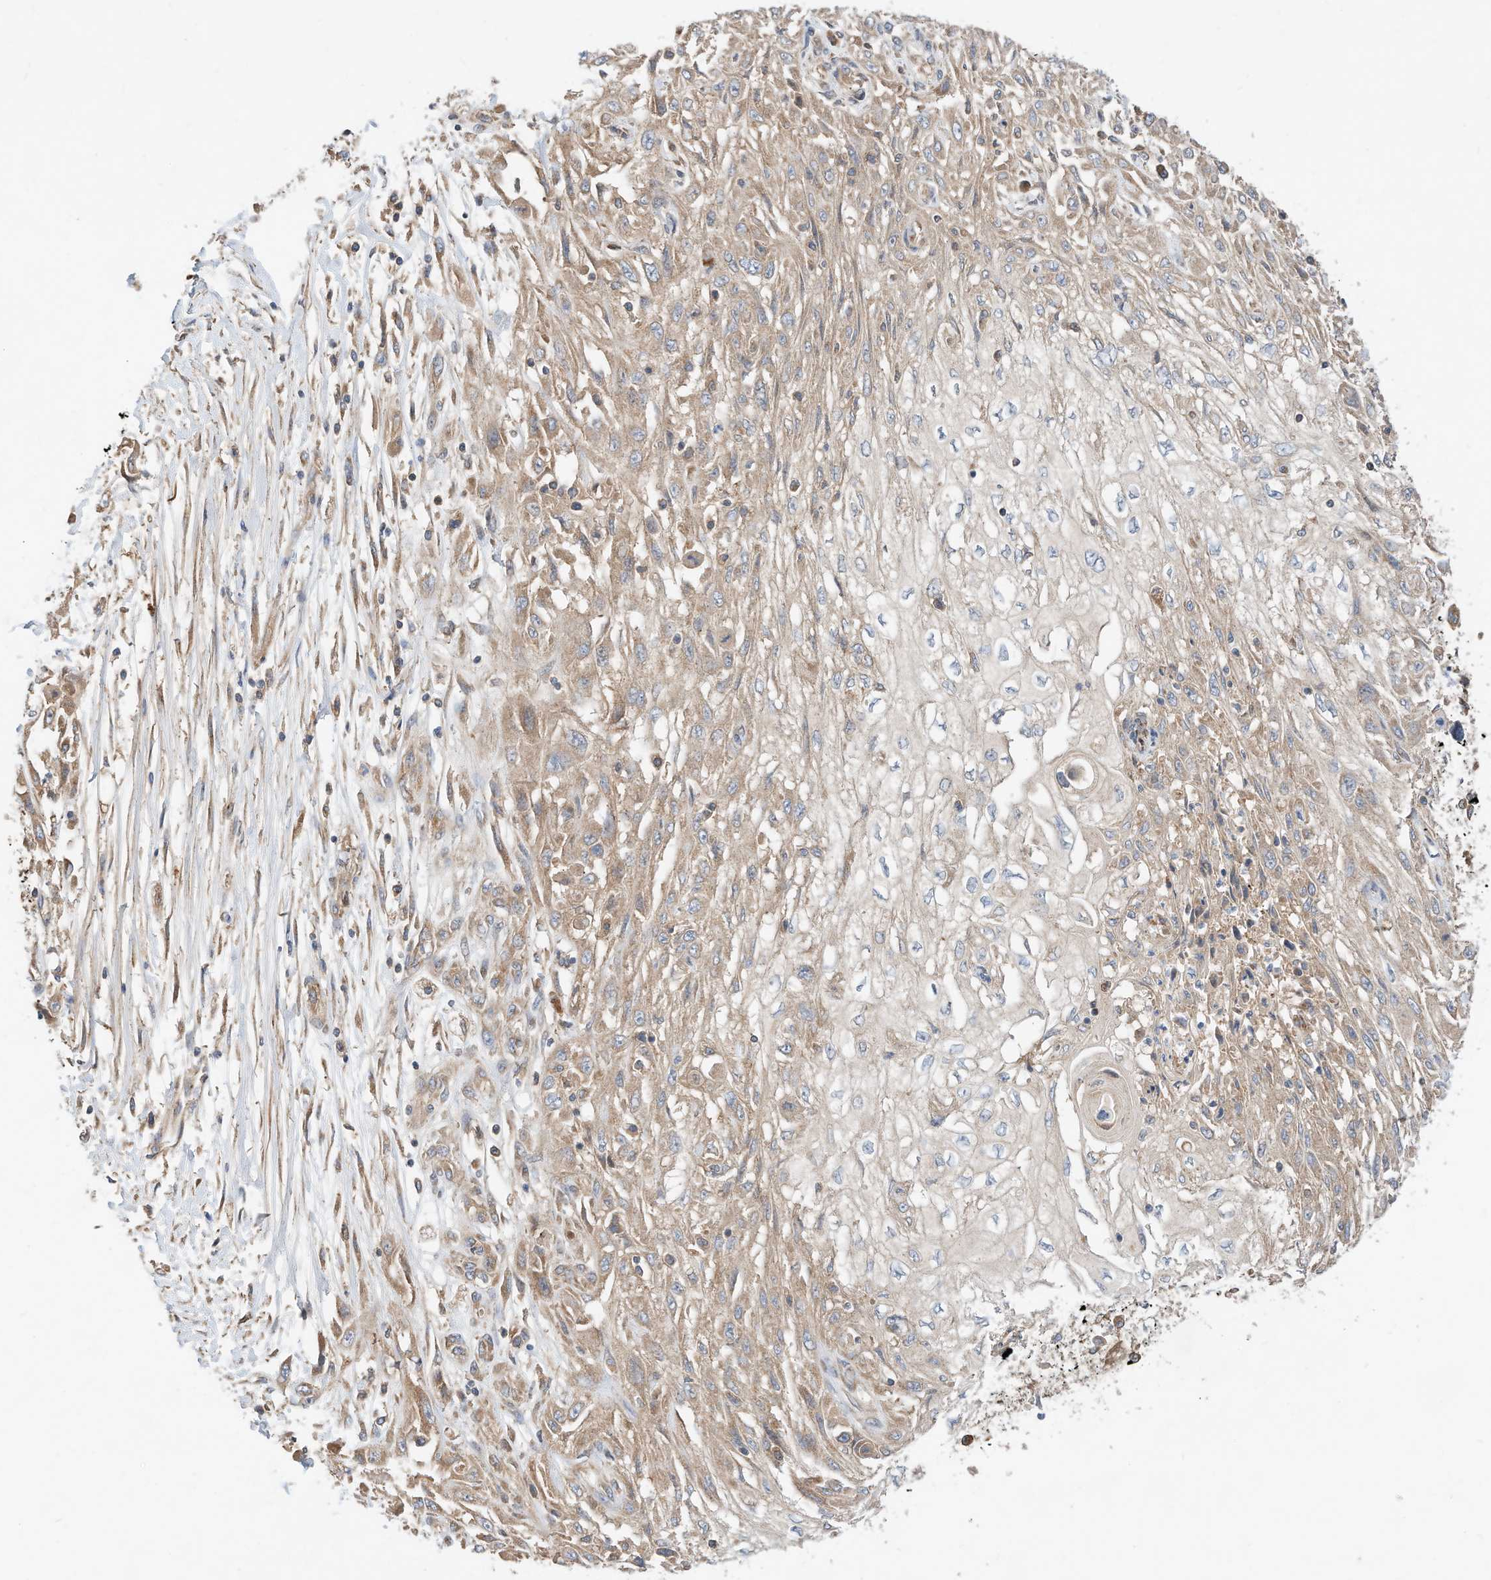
{"staining": {"intensity": "moderate", "quantity": "25%-75%", "location": "cytoplasmic/membranous"}, "tissue": "skin cancer", "cell_type": "Tumor cells", "image_type": "cancer", "snomed": [{"axis": "morphology", "description": "Squamous cell carcinoma, NOS"}, {"axis": "morphology", "description": "Squamous cell carcinoma, metastatic, NOS"}, {"axis": "topography", "description": "Skin"}, {"axis": "topography", "description": "Lymph node"}], "caption": "This histopathology image displays immunohistochemistry staining of human skin squamous cell carcinoma, with medium moderate cytoplasmic/membranous expression in about 25%-75% of tumor cells.", "gene": "CPAMD8", "patient": {"sex": "male", "age": 75}}